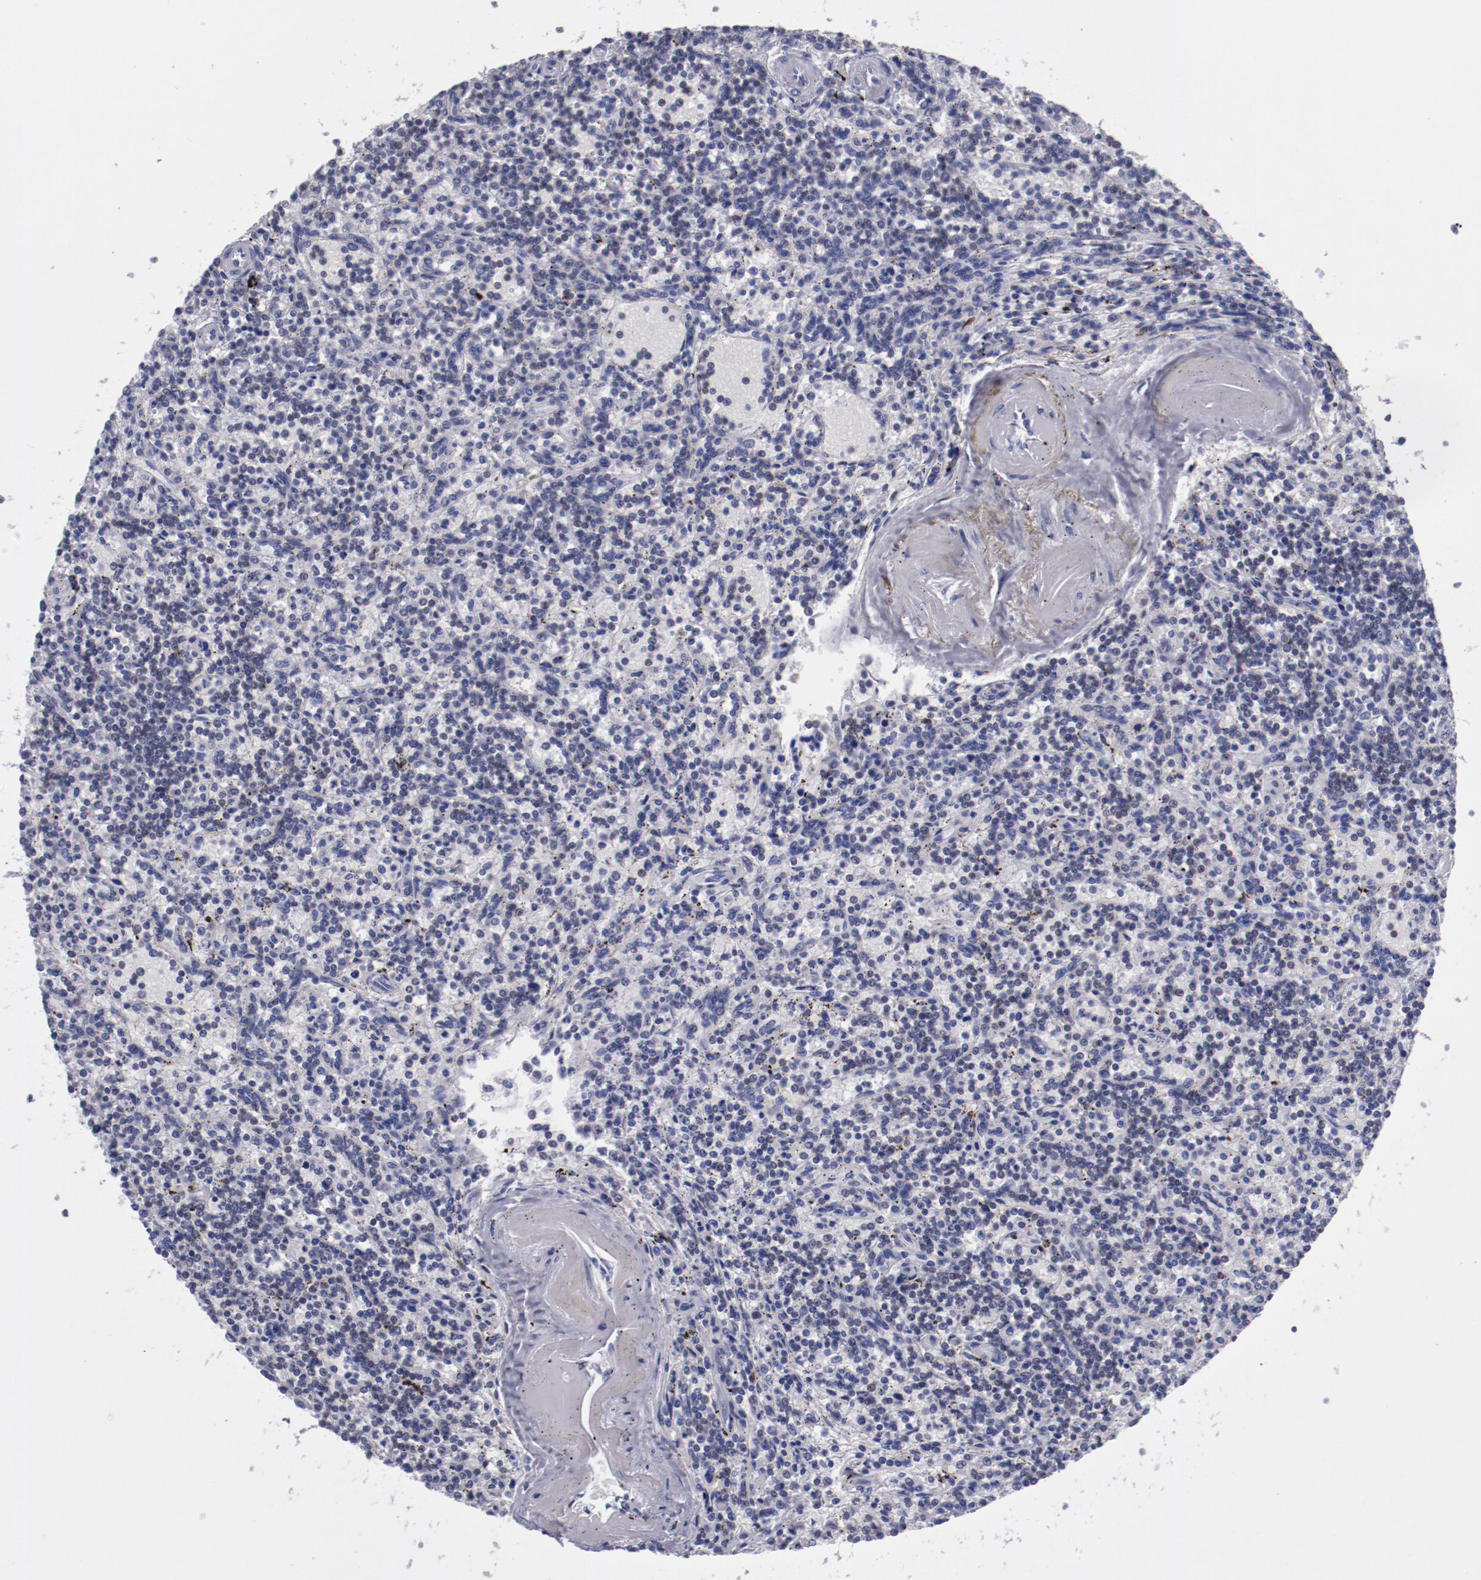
{"staining": {"intensity": "weak", "quantity": "<25%", "location": "nuclear"}, "tissue": "lymphoma", "cell_type": "Tumor cells", "image_type": "cancer", "snomed": [{"axis": "morphology", "description": "Malignant lymphoma, non-Hodgkin's type, Low grade"}, {"axis": "topography", "description": "Spleen"}], "caption": "Lymphoma was stained to show a protein in brown. There is no significant expression in tumor cells.", "gene": "IRF8", "patient": {"sex": "male", "age": 73}}